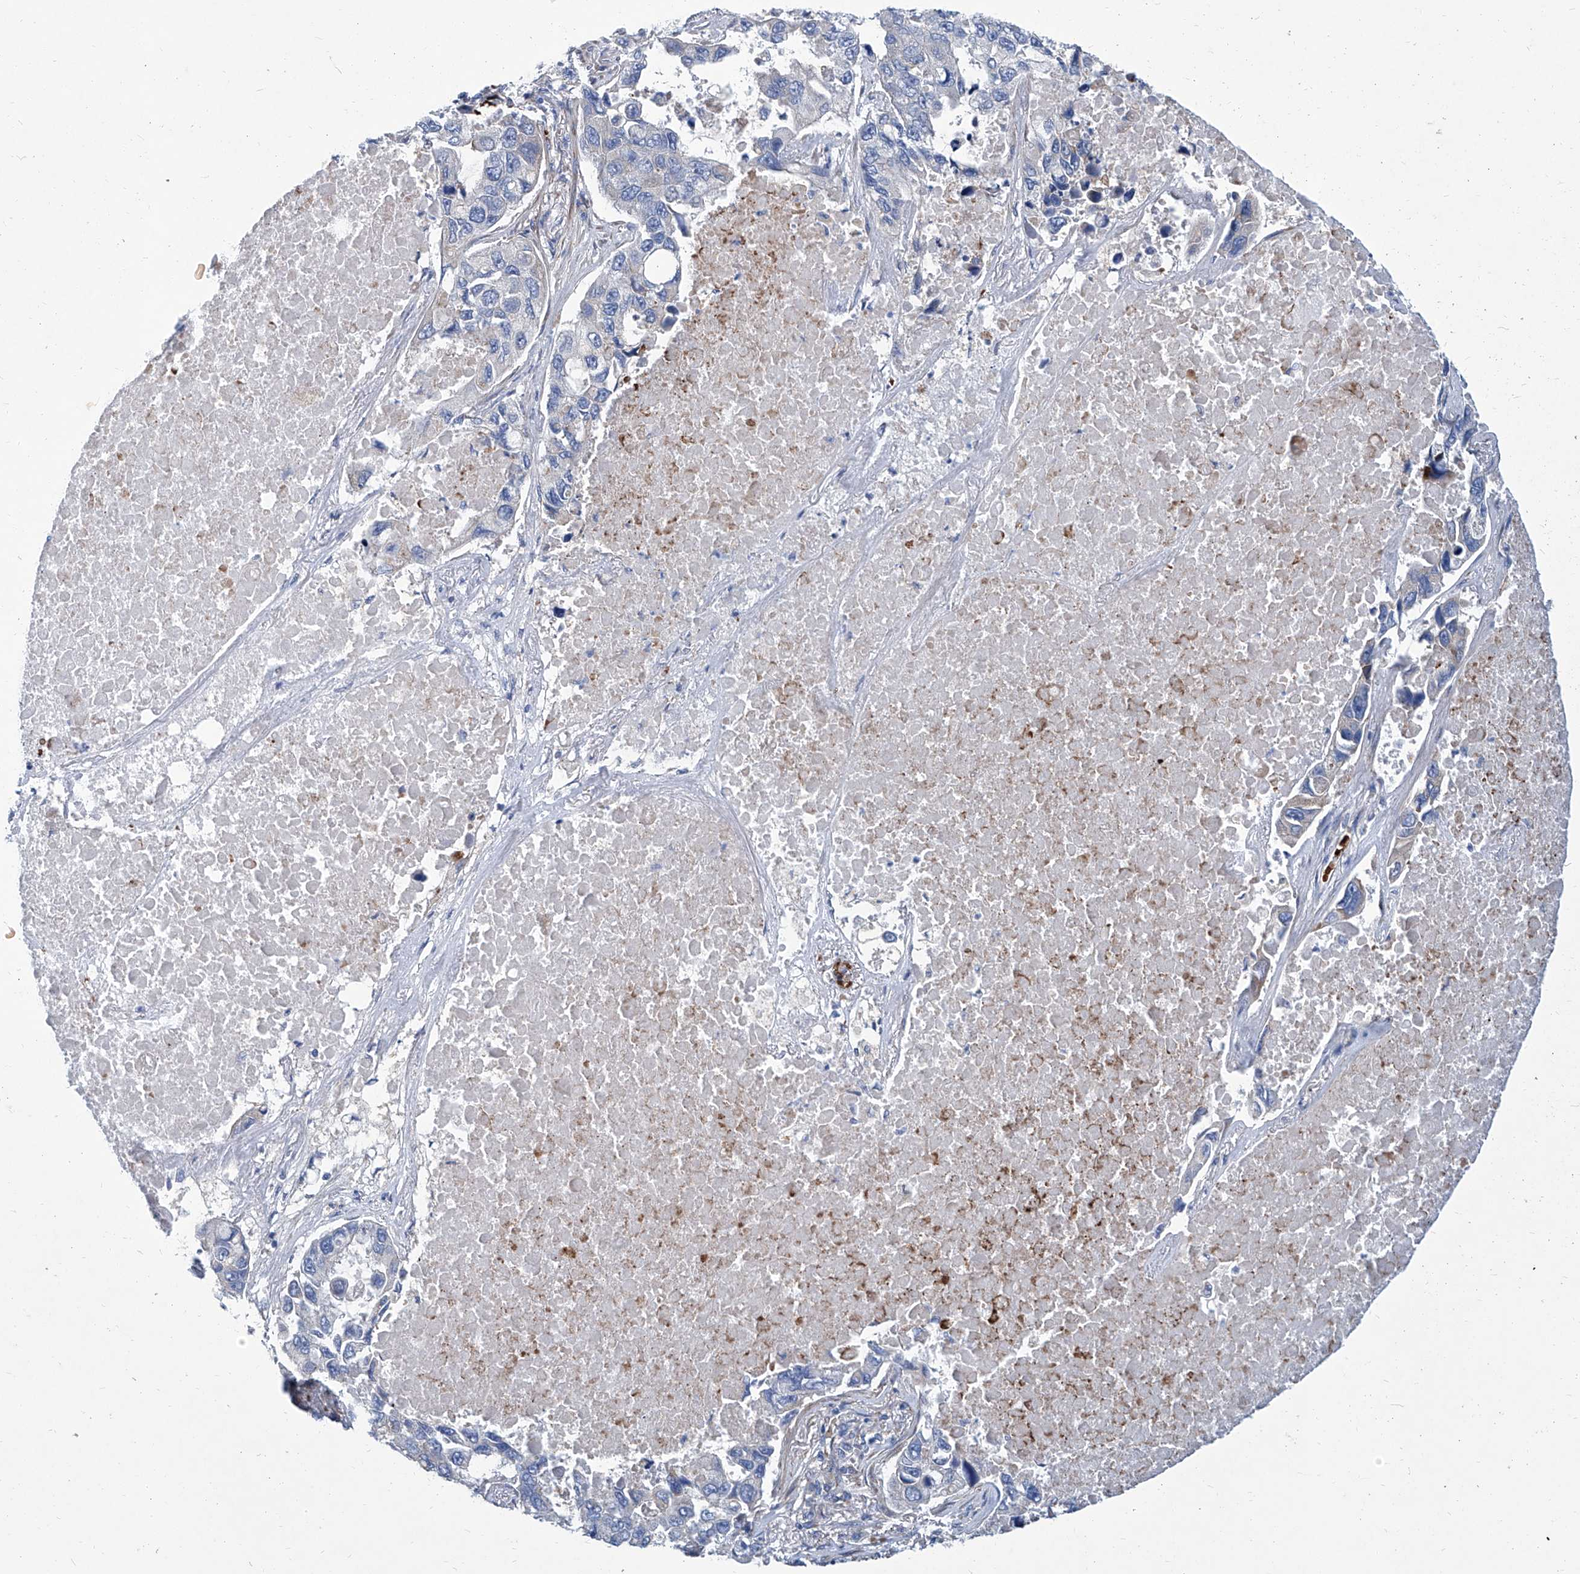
{"staining": {"intensity": "negative", "quantity": "none", "location": "none"}, "tissue": "lung cancer", "cell_type": "Tumor cells", "image_type": "cancer", "snomed": [{"axis": "morphology", "description": "Adenocarcinoma, NOS"}, {"axis": "topography", "description": "Lung"}], "caption": "This is an immunohistochemistry (IHC) image of adenocarcinoma (lung). There is no staining in tumor cells.", "gene": "FPR2", "patient": {"sex": "male", "age": 64}}